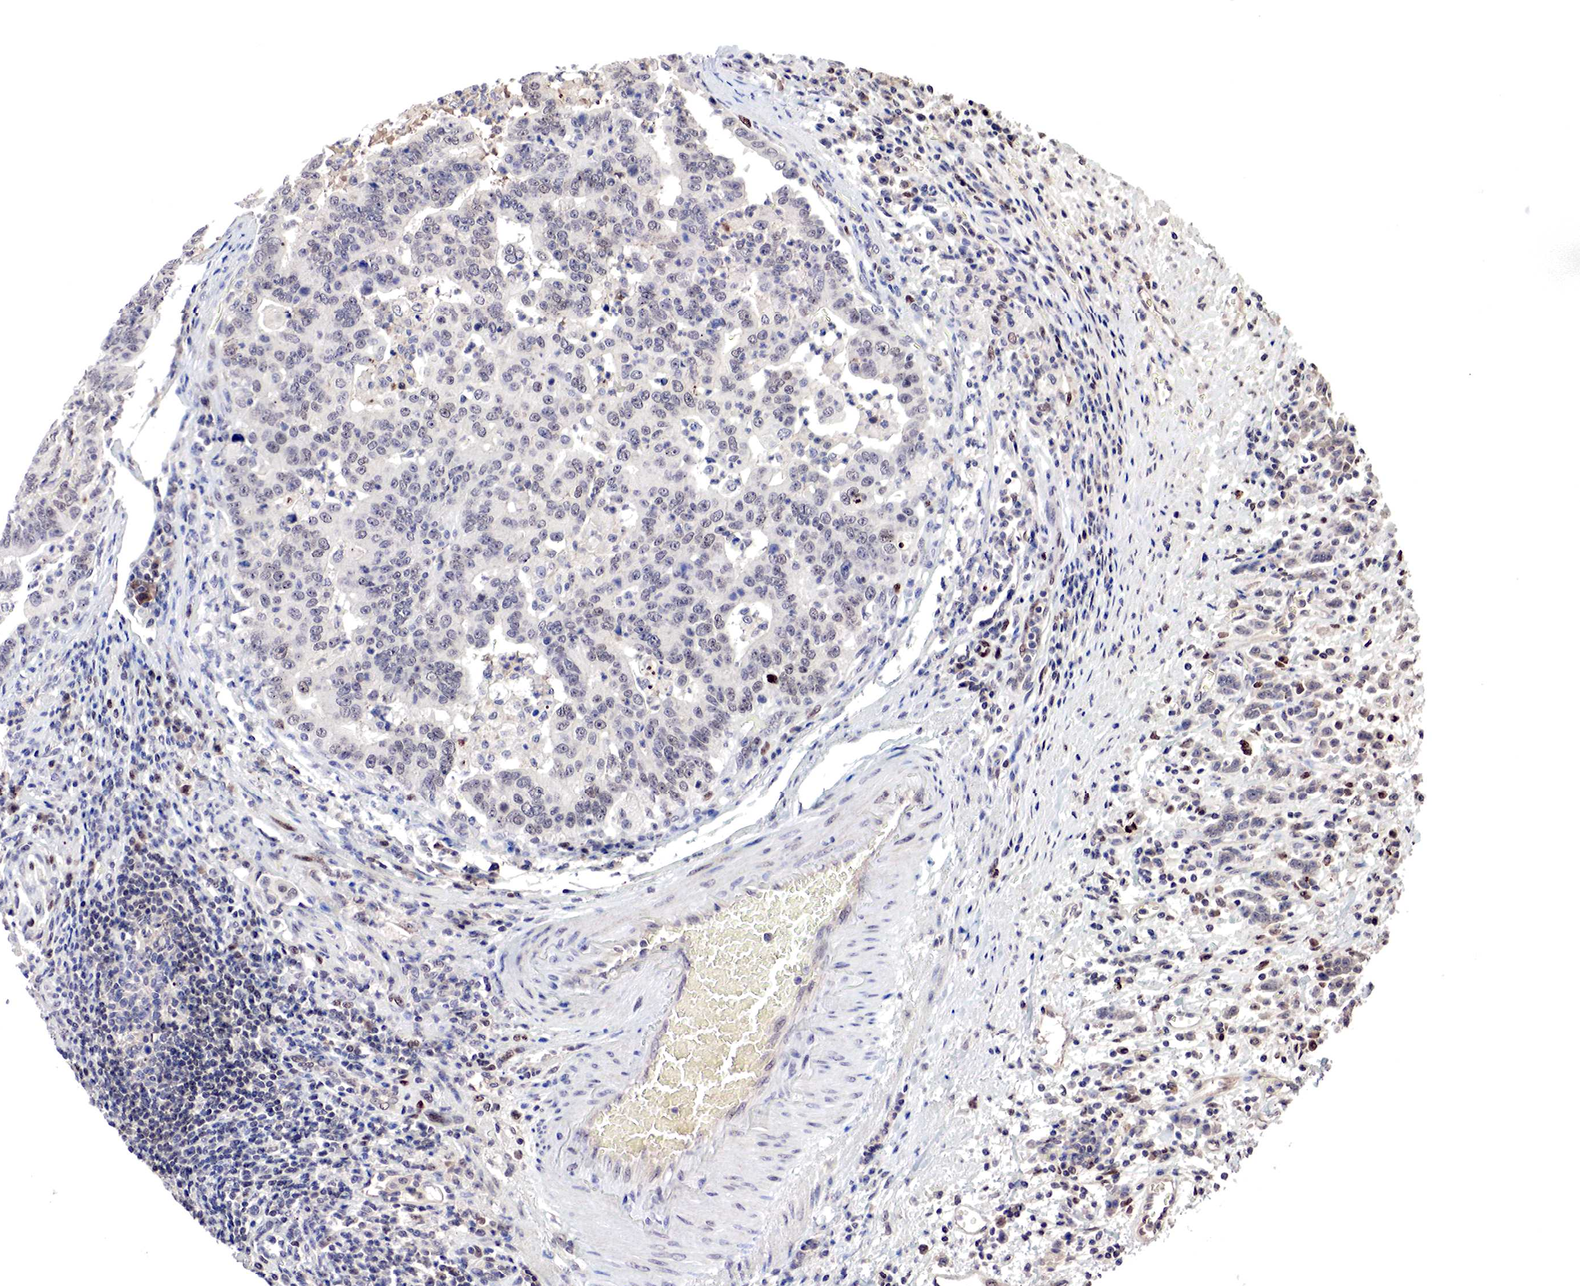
{"staining": {"intensity": "negative", "quantity": "none", "location": "none"}, "tissue": "stomach cancer", "cell_type": "Tumor cells", "image_type": "cancer", "snomed": [{"axis": "morphology", "description": "Adenocarcinoma, NOS"}, {"axis": "topography", "description": "Stomach, upper"}], "caption": "The image displays no significant staining in tumor cells of stomach adenocarcinoma. (Stains: DAB (3,3'-diaminobenzidine) immunohistochemistry with hematoxylin counter stain, Microscopy: brightfield microscopy at high magnification).", "gene": "DACH2", "patient": {"sex": "female", "age": 50}}